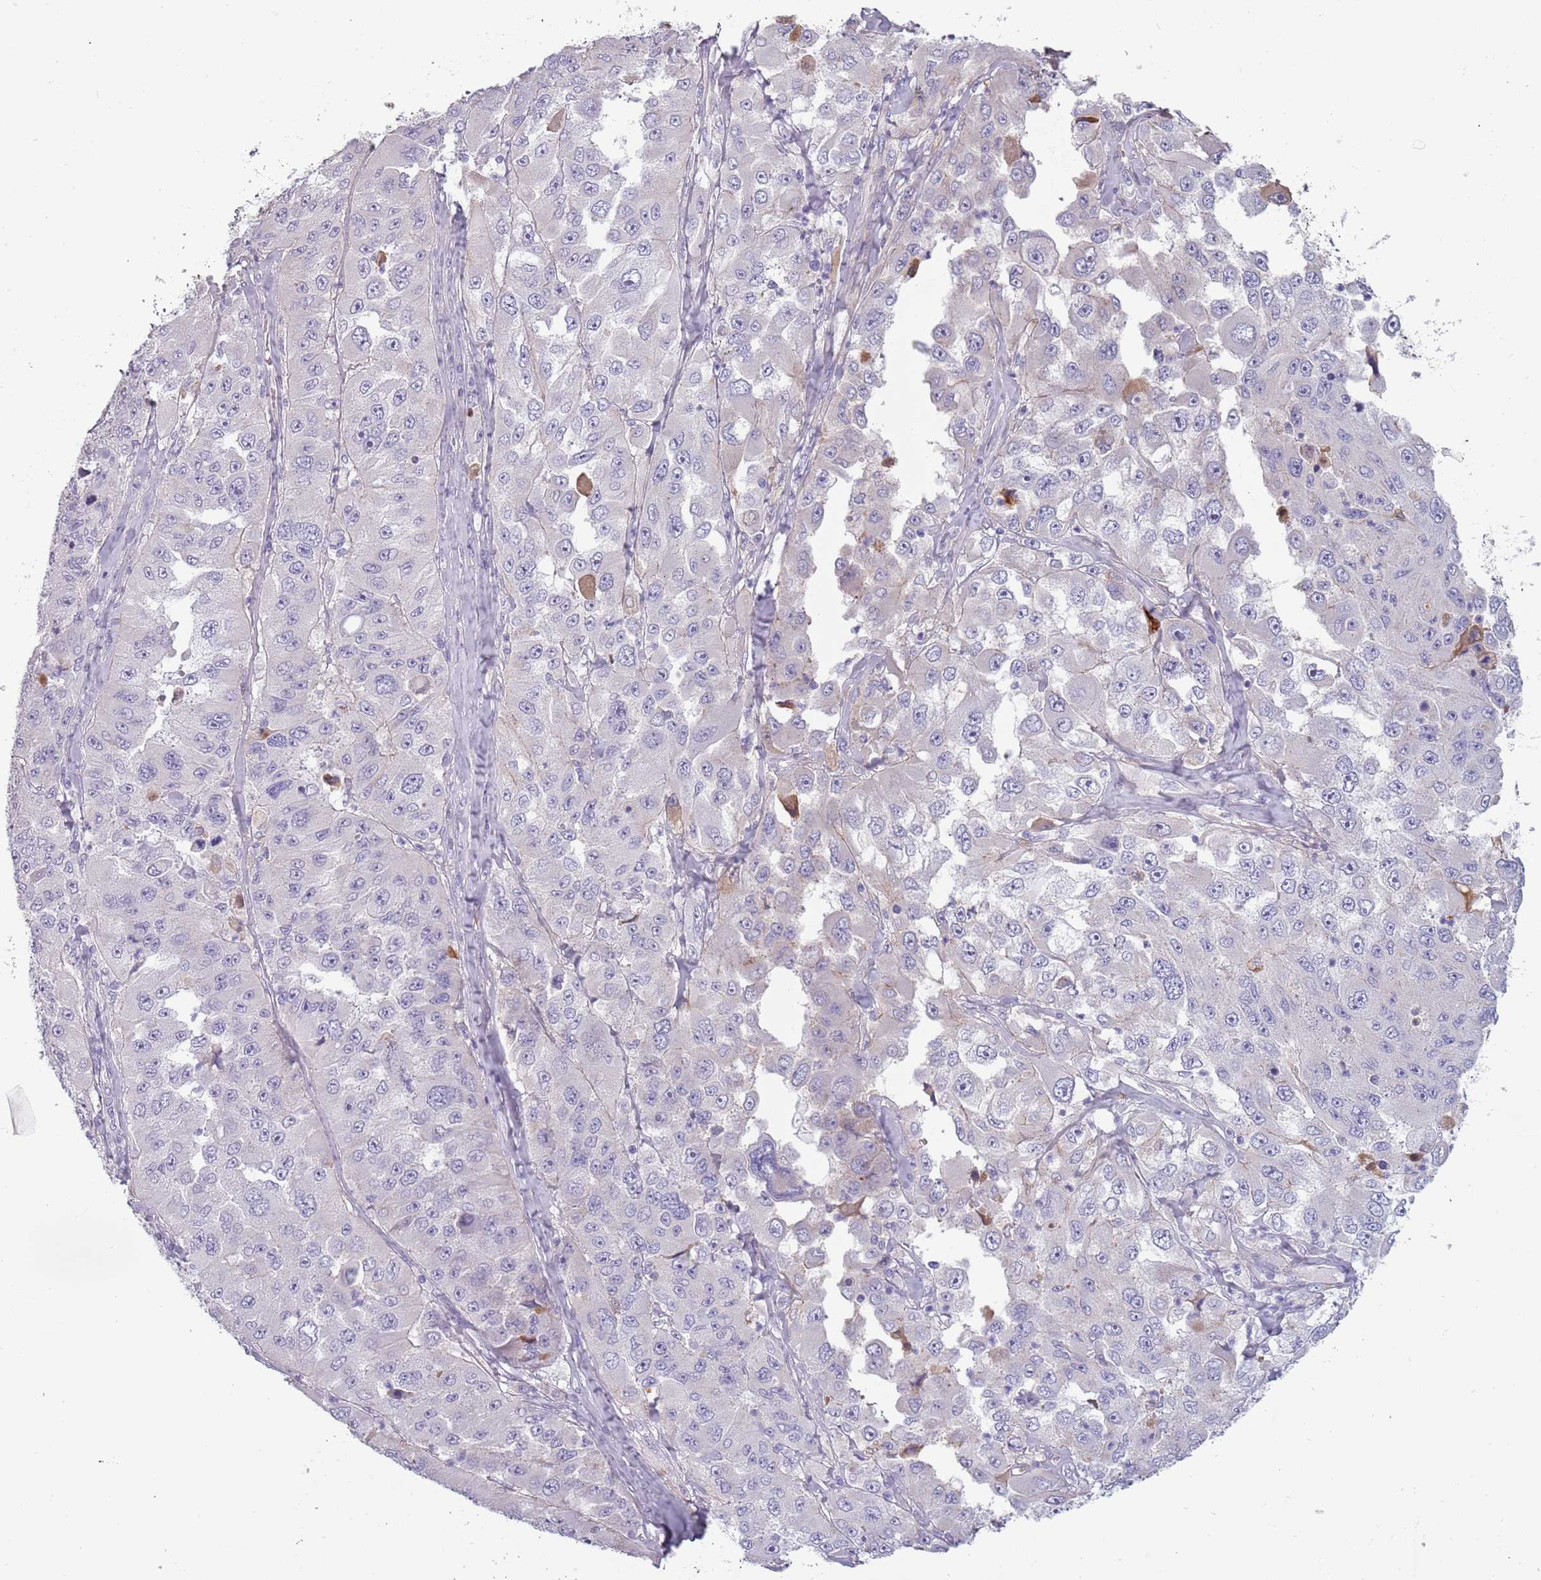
{"staining": {"intensity": "negative", "quantity": "none", "location": "none"}, "tissue": "melanoma", "cell_type": "Tumor cells", "image_type": "cancer", "snomed": [{"axis": "morphology", "description": "Malignant melanoma, Metastatic site"}, {"axis": "topography", "description": "Lymph node"}], "caption": "Tumor cells show no significant positivity in malignant melanoma (metastatic site). (IHC, brightfield microscopy, high magnification).", "gene": "TNFRSF6B", "patient": {"sex": "male", "age": 62}}